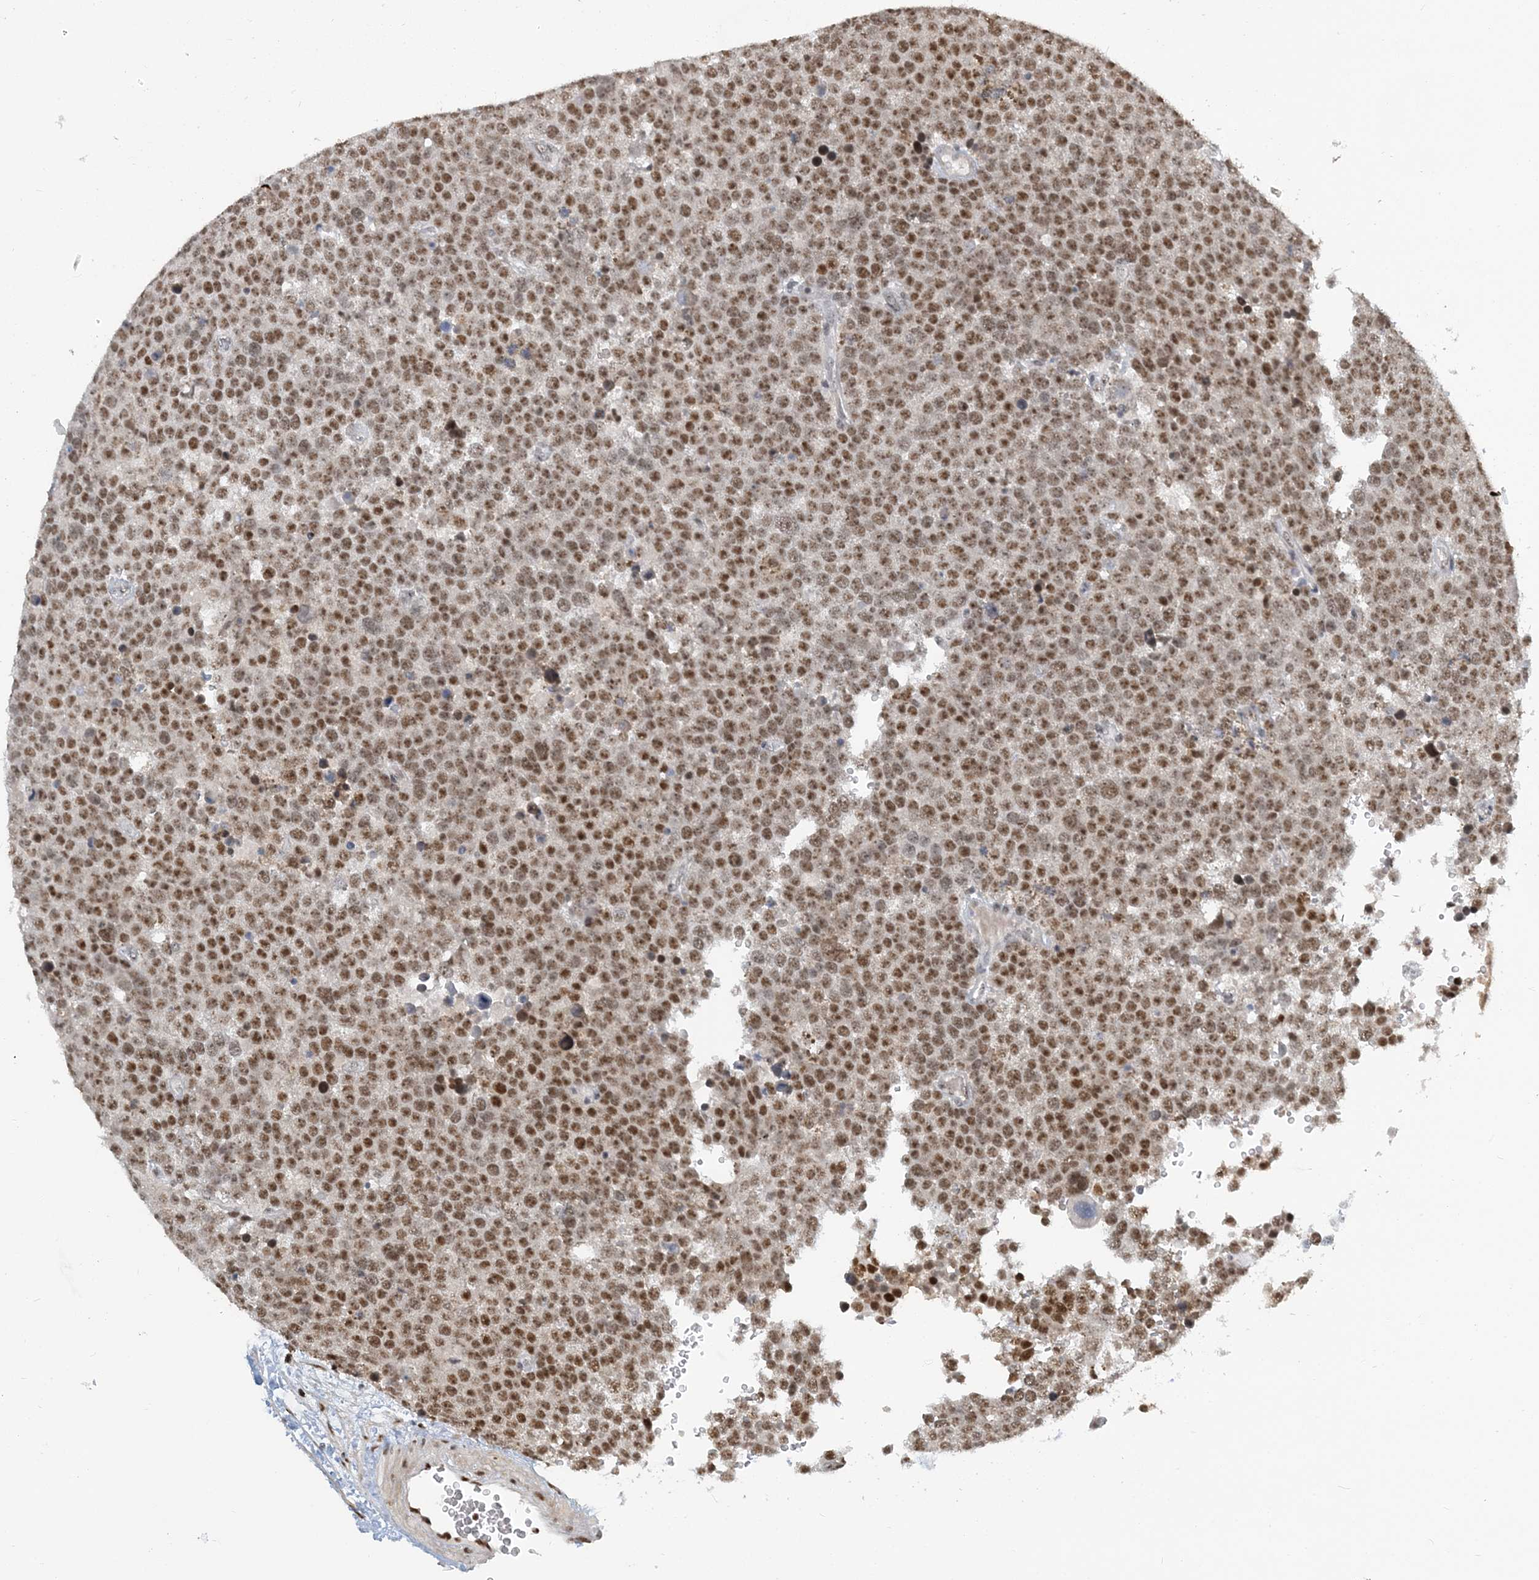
{"staining": {"intensity": "moderate", "quantity": ">75%", "location": "nuclear"}, "tissue": "testis cancer", "cell_type": "Tumor cells", "image_type": "cancer", "snomed": [{"axis": "morphology", "description": "Seminoma, NOS"}, {"axis": "topography", "description": "Testis"}], "caption": "About >75% of tumor cells in human testis seminoma show moderate nuclear protein positivity as visualized by brown immunohistochemical staining.", "gene": "PLRG1", "patient": {"sex": "male", "age": 71}}